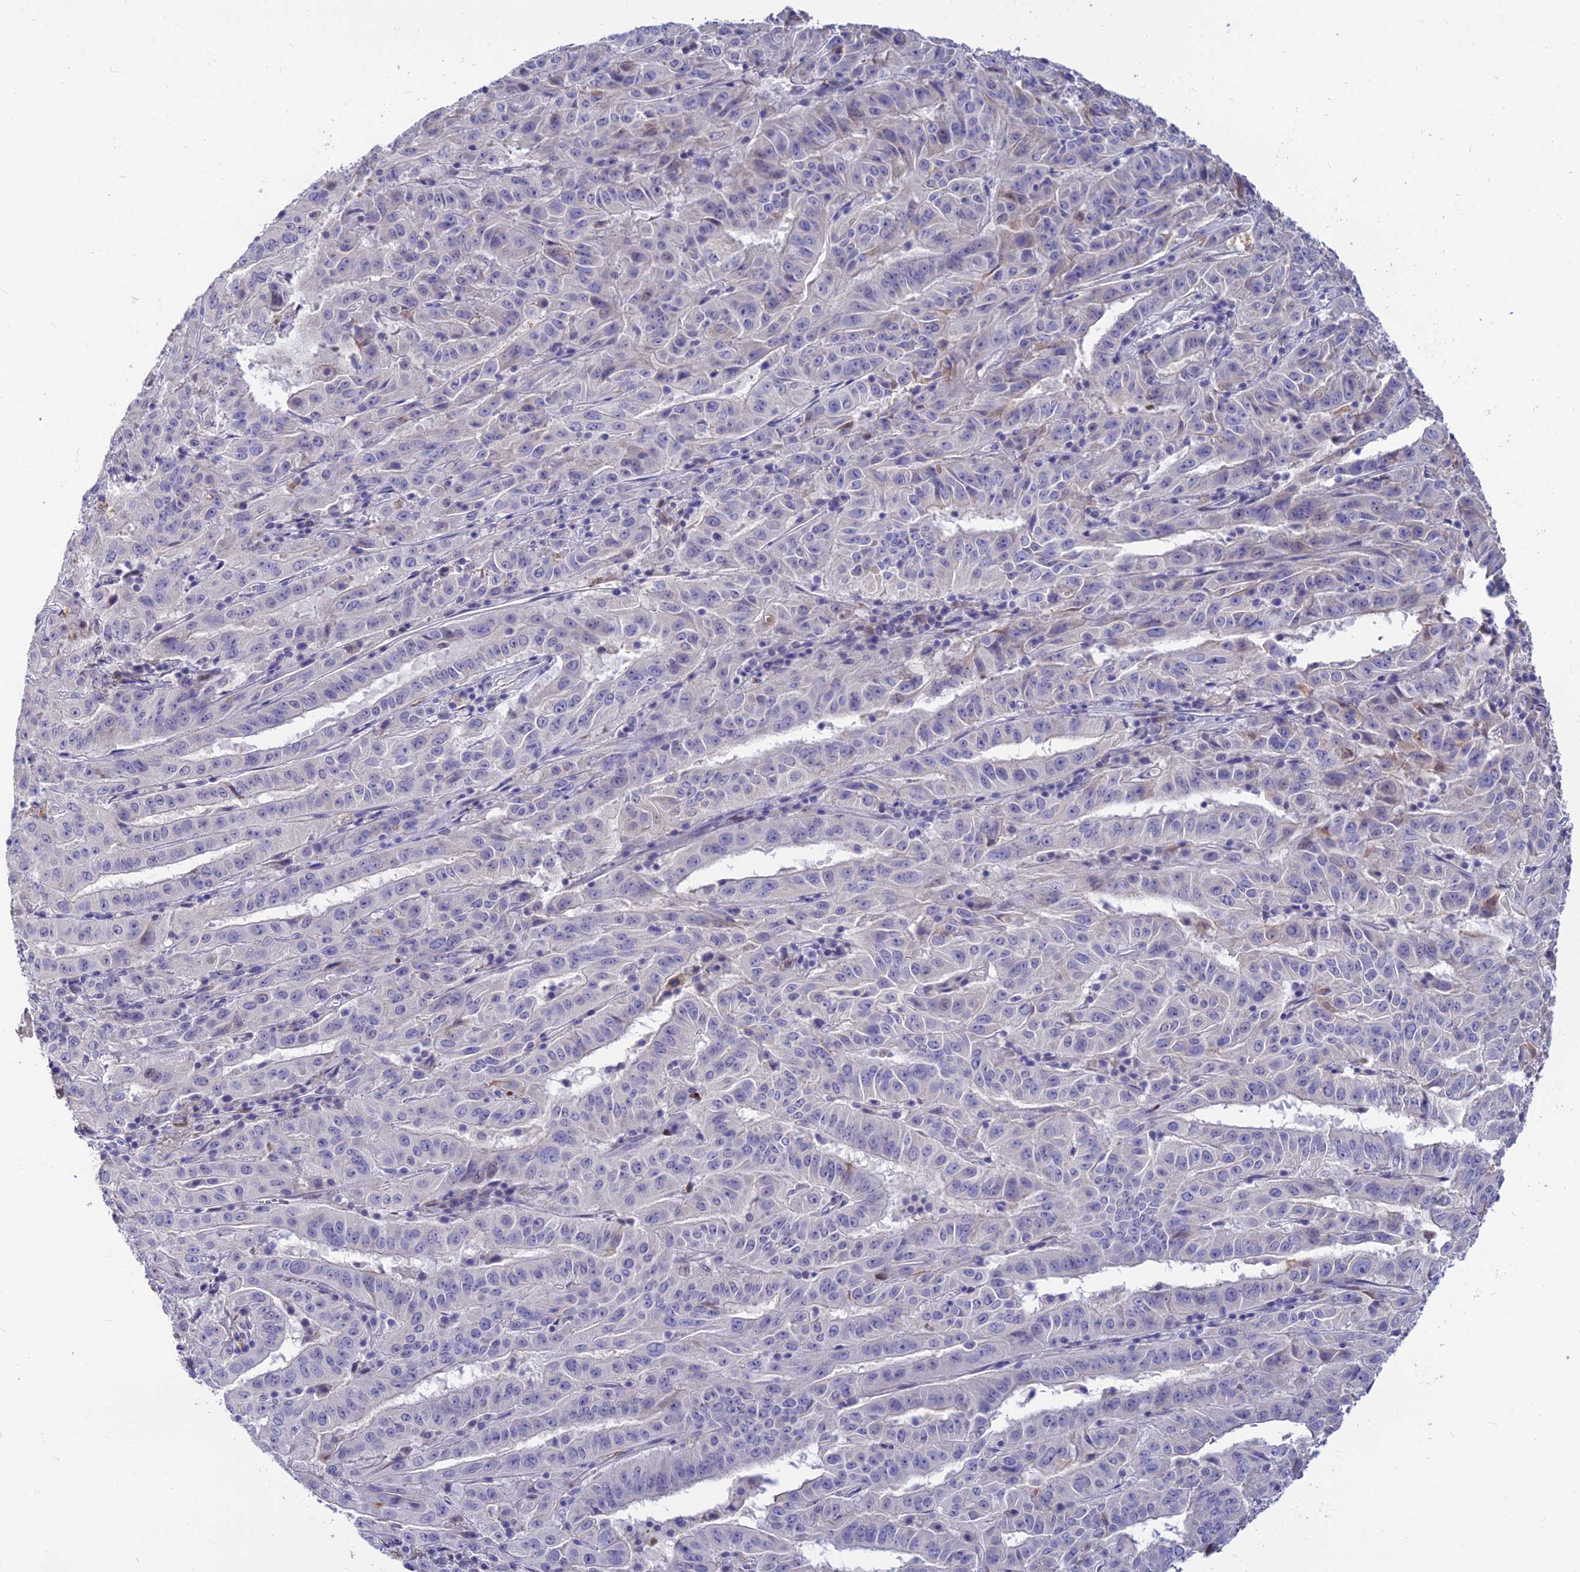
{"staining": {"intensity": "negative", "quantity": "none", "location": "none"}, "tissue": "pancreatic cancer", "cell_type": "Tumor cells", "image_type": "cancer", "snomed": [{"axis": "morphology", "description": "Adenocarcinoma, NOS"}, {"axis": "topography", "description": "Pancreas"}], "caption": "This photomicrograph is of adenocarcinoma (pancreatic) stained with IHC to label a protein in brown with the nuclei are counter-stained blue. There is no staining in tumor cells.", "gene": "GOLGA6D", "patient": {"sex": "male", "age": 63}}